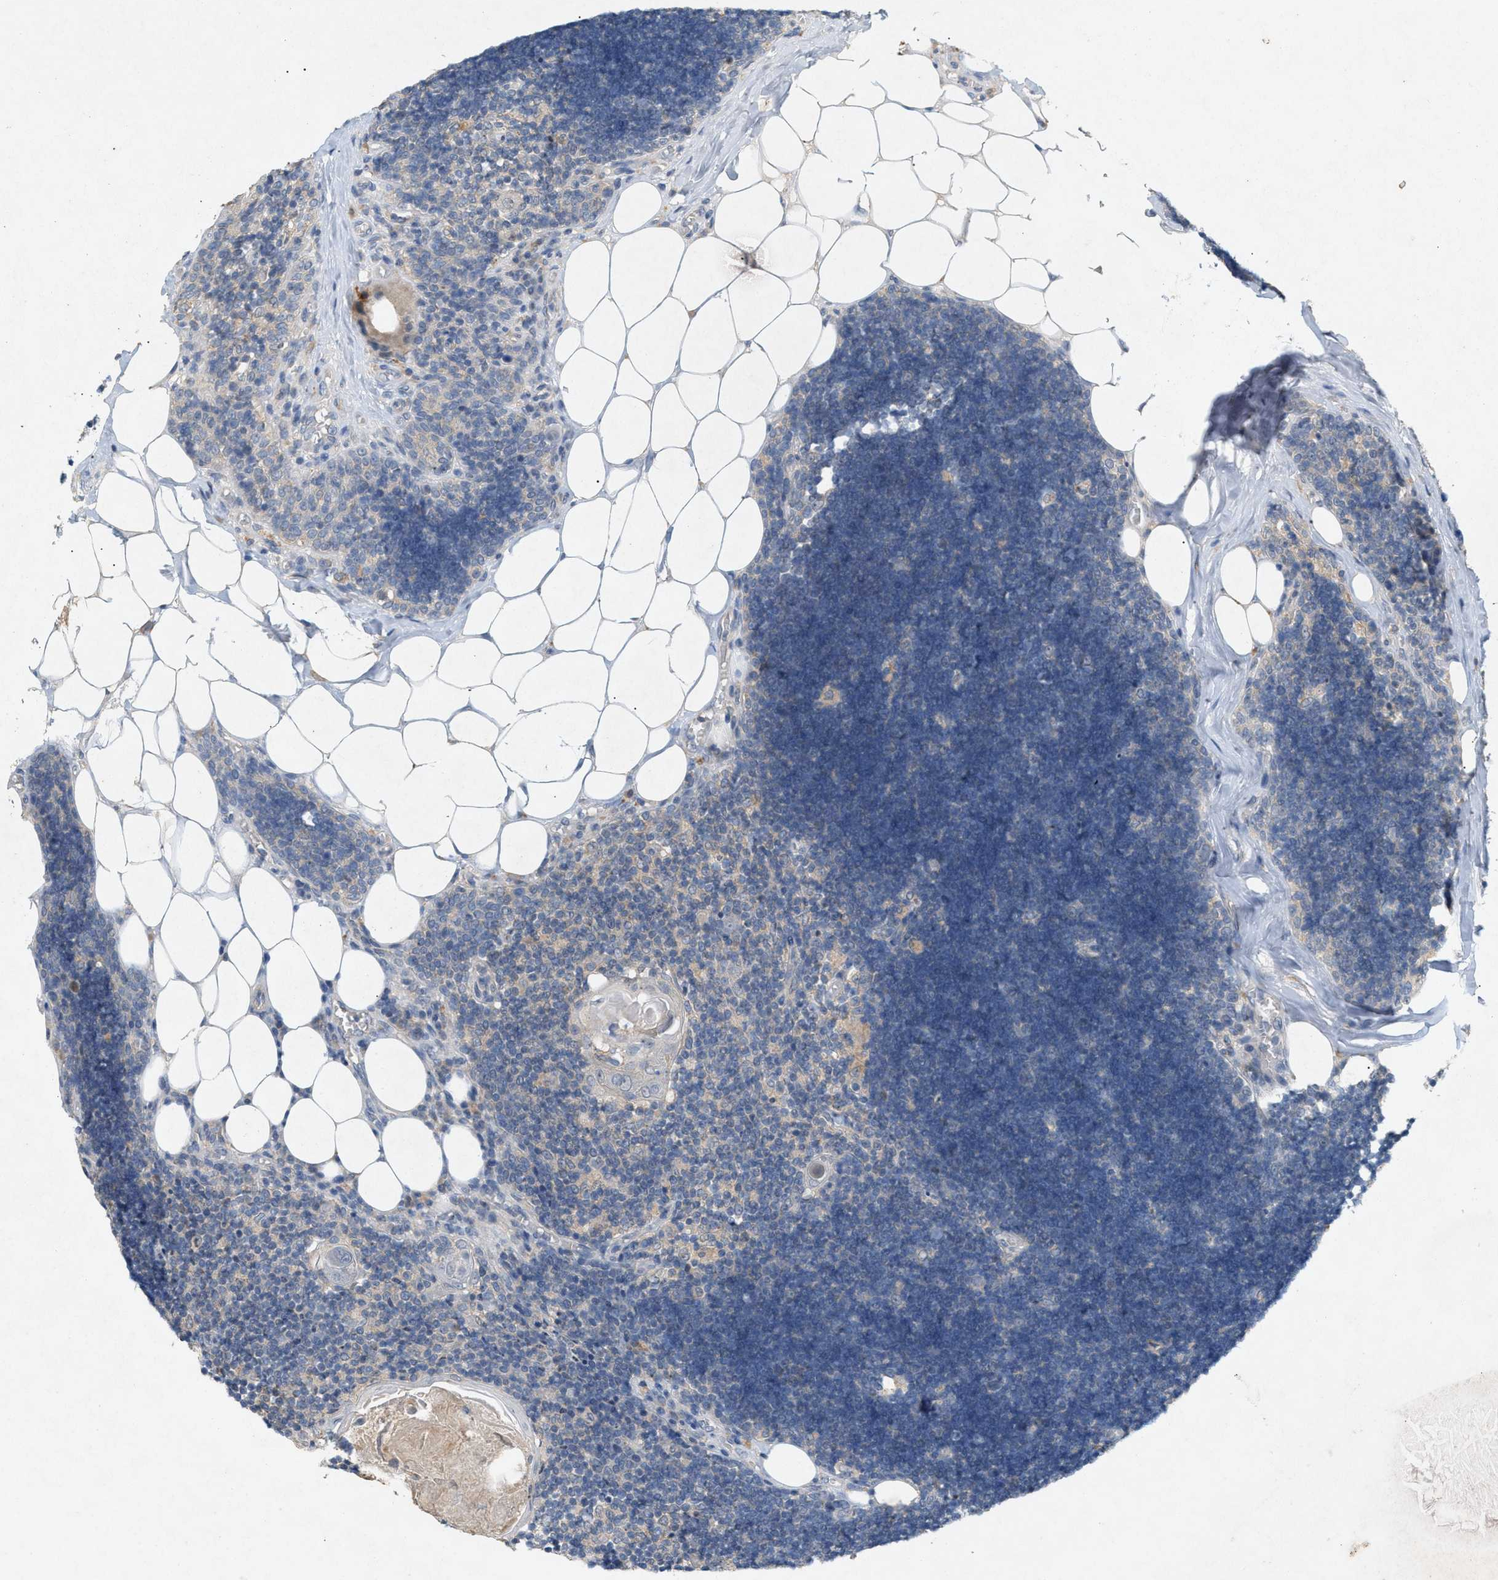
{"staining": {"intensity": "negative", "quantity": "none", "location": "none"}, "tissue": "lymph node", "cell_type": "Germinal center cells", "image_type": "normal", "snomed": [{"axis": "morphology", "description": "Normal tissue, NOS"}, {"axis": "topography", "description": "Lymph node"}], "caption": "Lymph node stained for a protein using immunohistochemistry (IHC) reveals no positivity germinal center cells.", "gene": "DCAF7", "patient": {"sex": "male", "age": 33}}